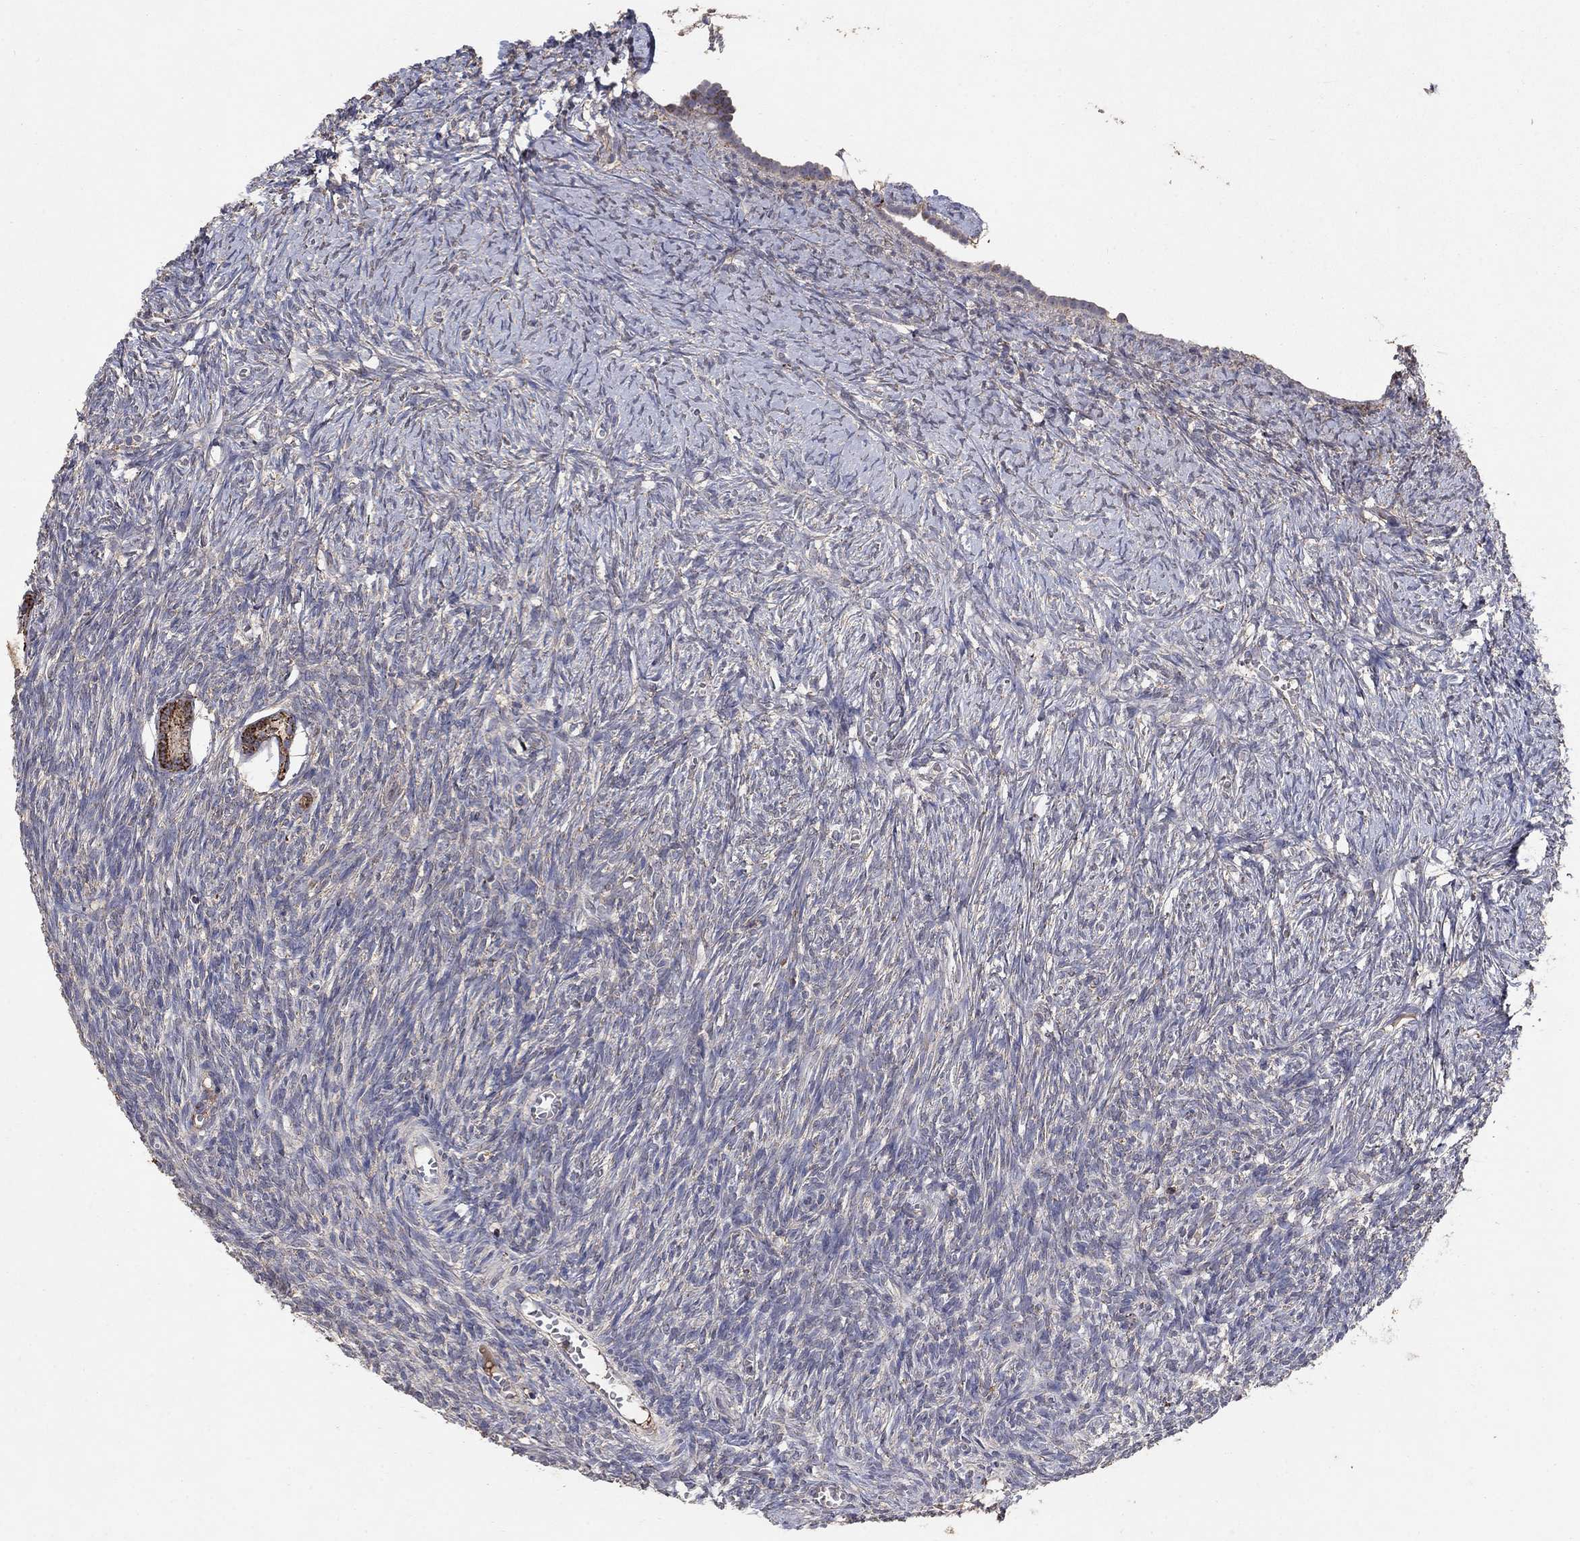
{"staining": {"intensity": "strong", "quantity": "25%-75%", "location": "cytoplasmic/membranous"}, "tissue": "ovary", "cell_type": "Follicle cells", "image_type": "normal", "snomed": [{"axis": "morphology", "description": "Normal tissue, NOS"}, {"axis": "topography", "description": "Ovary"}], "caption": "Brown immunohistochemical staining in normal ovary exhibits strong cytoplasmic/membranous positivity in about 25%-75% of follicle cells.", "gene": "GPSM1", "patient": {"sex": "female", "age": 43}}